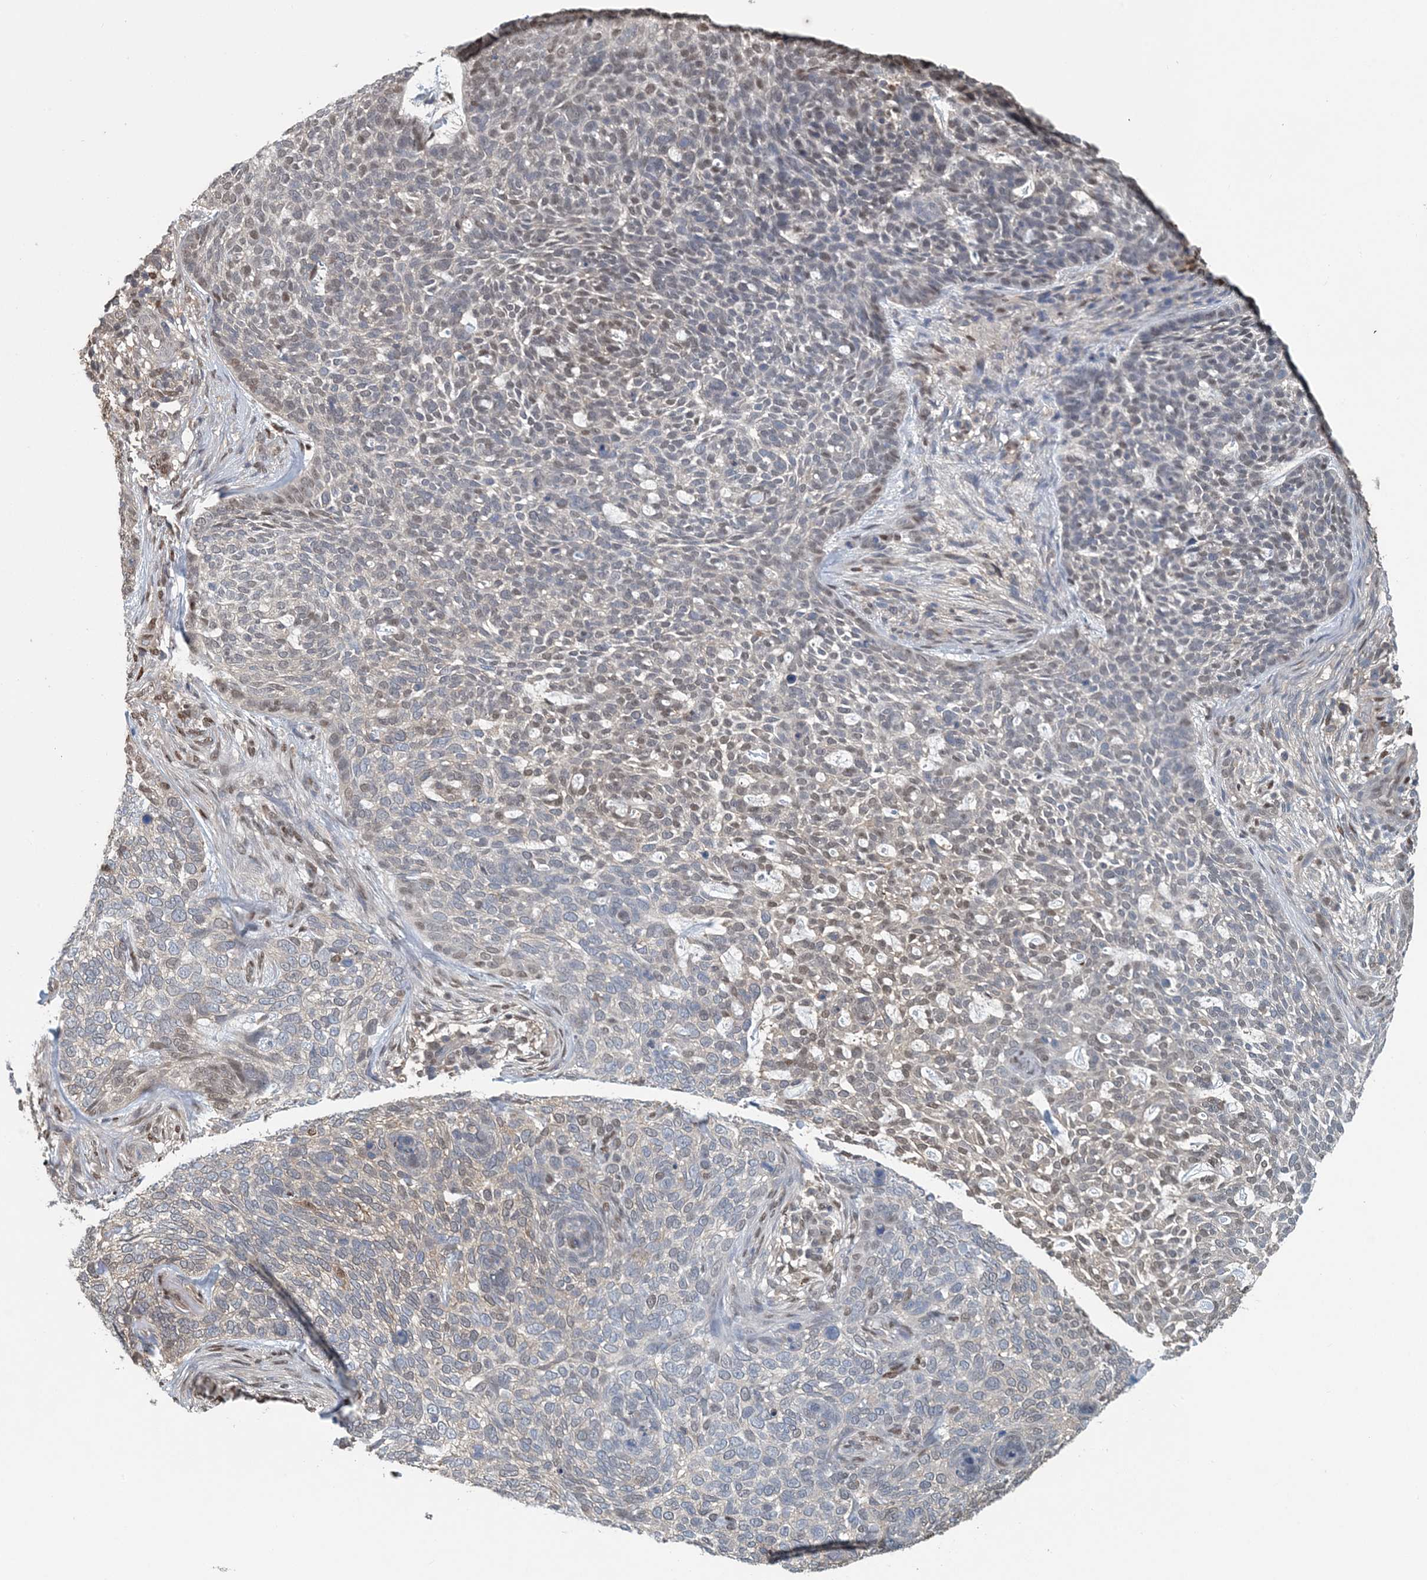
{"staining": {"intensity": "weak", "quantity": "25%-75%", "location": "nuclear"}, "tissue": "skin cancer", "cell_type": "Tumor cells", "image_type": "cancer", "snomed": [{"axis": "morphology", "description": "Basal cell carcinoma"}, {"axis": "topography", "description": "Skin"}], "caption": "The histopathology image demonstrates immunohistochemical staining of skin basal cell carcinoma. There is weak nuclear positivity is identified in approximately 25%-75% of tumor cells.", "gene": "HIKESHI", "patient": {"sex": "female", "age": 64}}